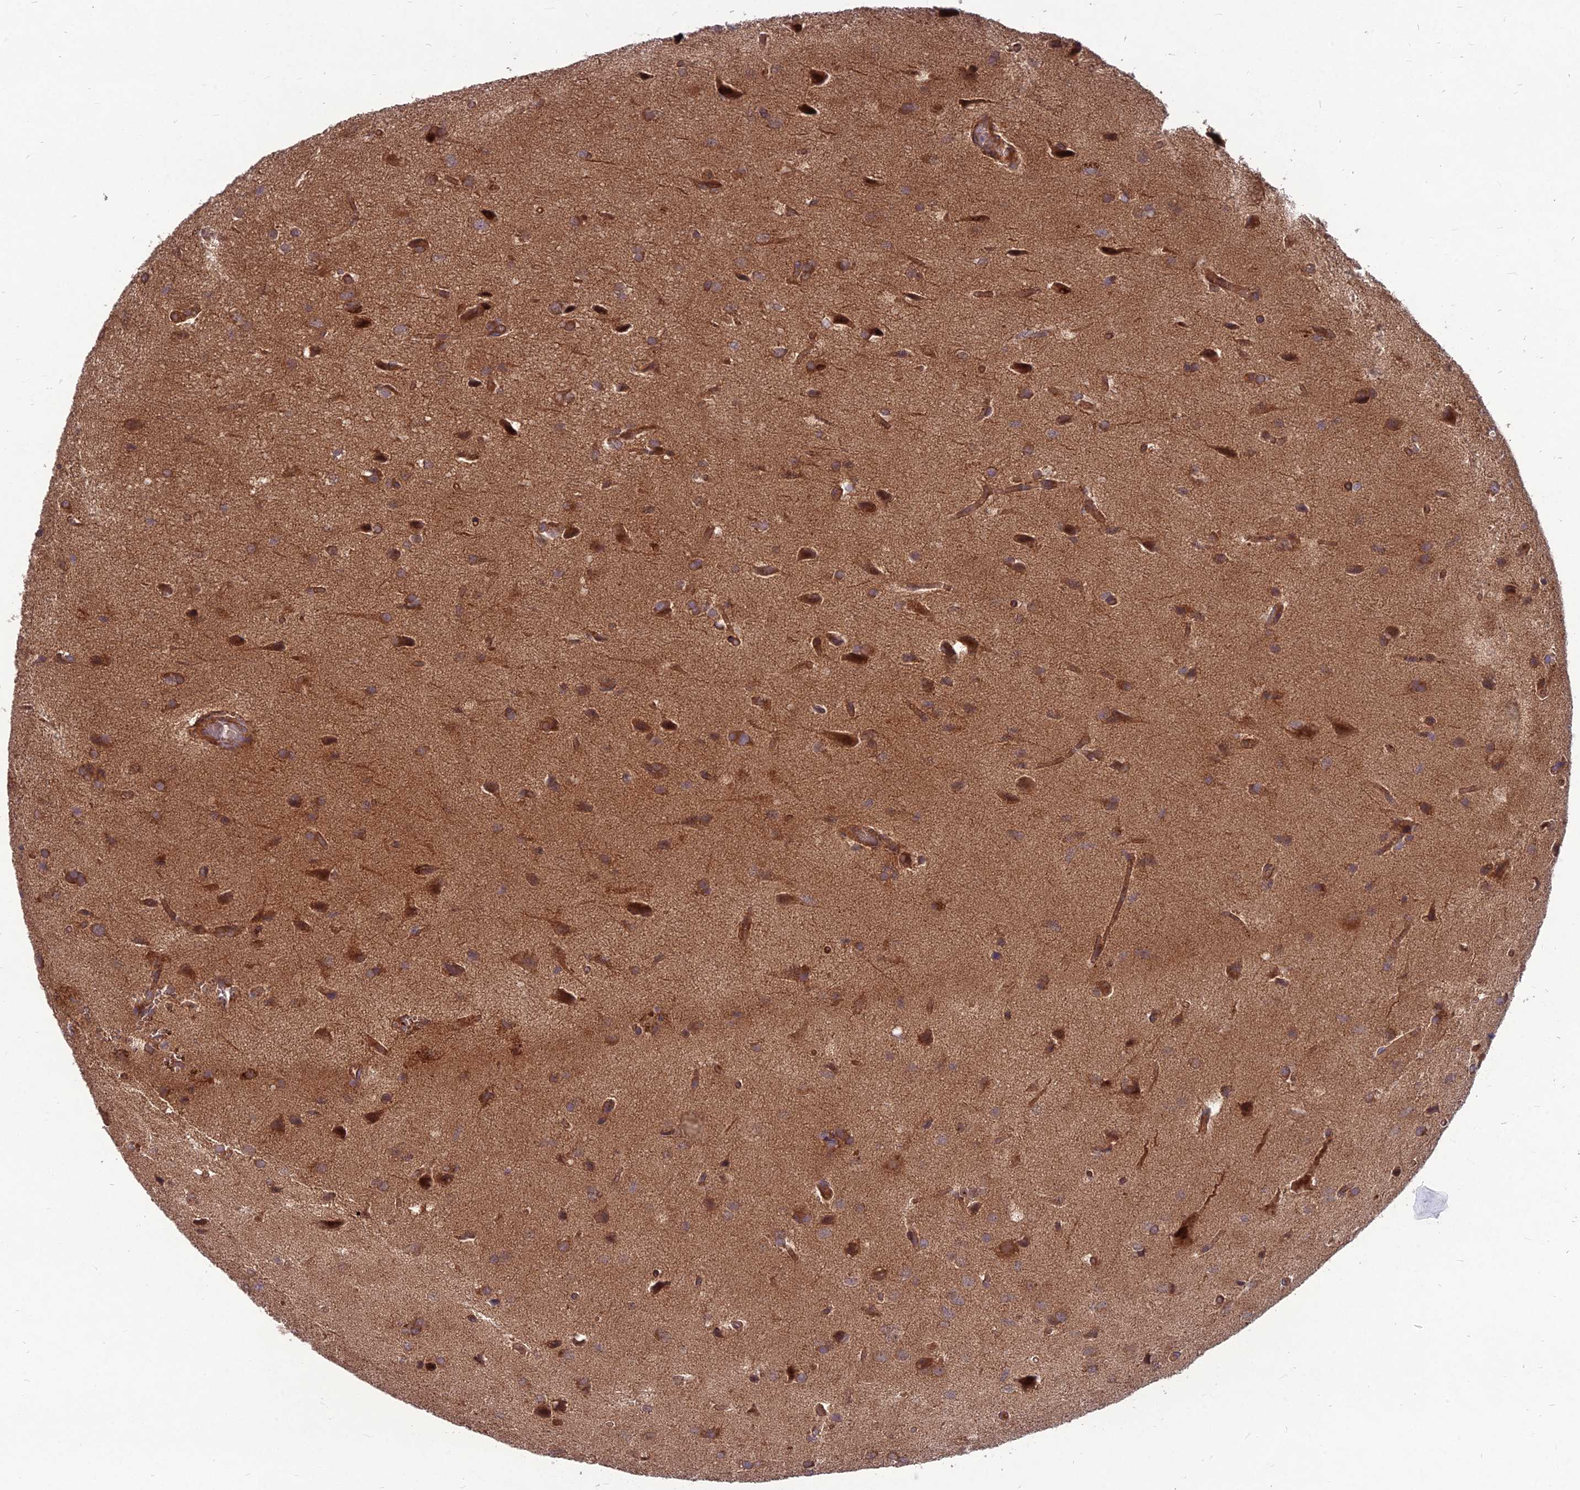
{"staining": {"intensity": "moderate", "quantity": ">75%", "location": "cytoplasmic/membranous"}, "tissue": "glioma", "cell_type": "Tumor cells", "image_type": "cancer", "snomed": [{"axis": "morphology", "description": "Glioma, malignant, High grade"}, {"axis": "topography", "description": "Brain"}], "caption": "Tumor cells display medium levels of moderate cytoplasmic/membranous staining in approximately >75% of cells in glioma.", "gene": "MFSD8", "patient": {"sex": "female", "age": 50}}